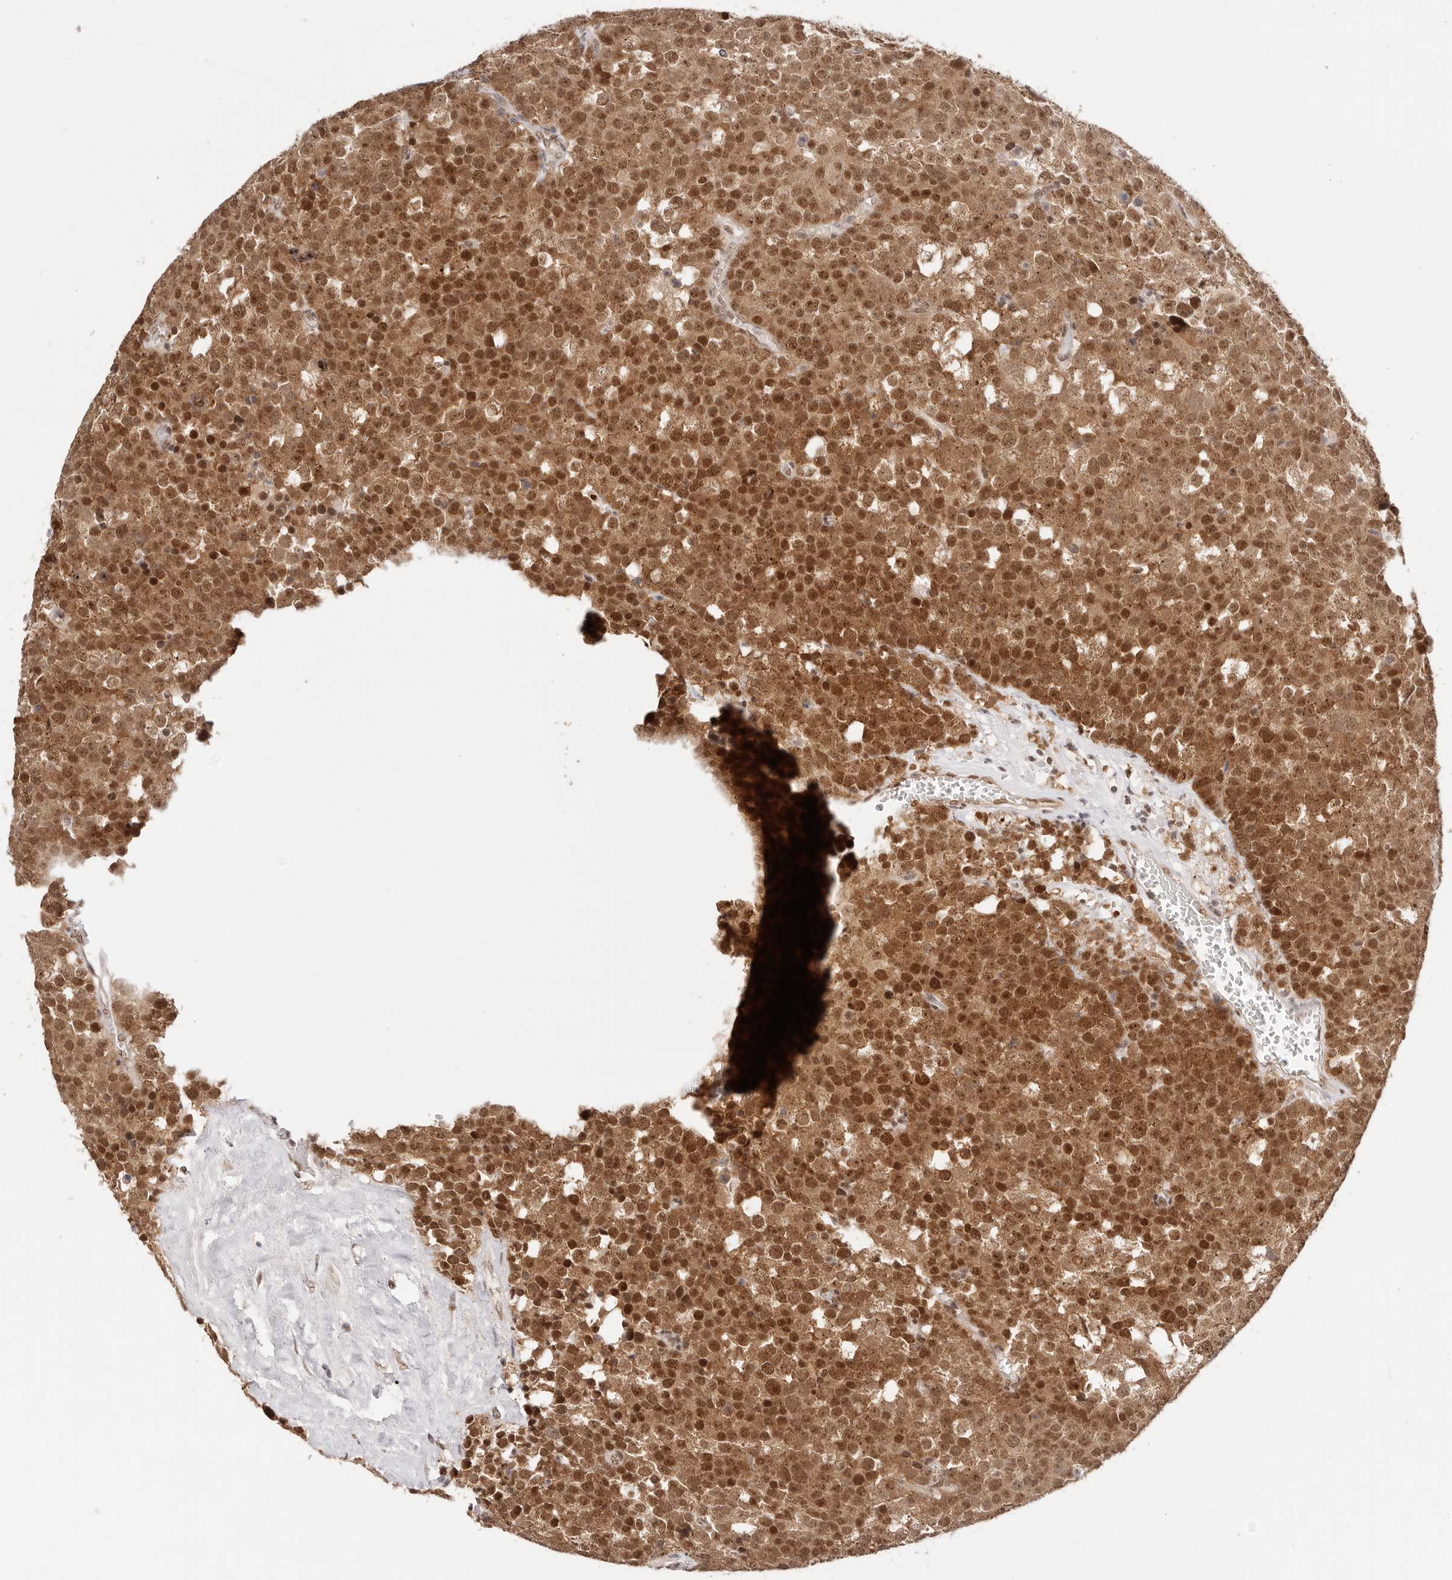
{"staining": {"intensity": "moderate", "quantity": ">75%", "location": "cytoplasmic/membranous,nuclear"}, "tissue": "testis cancer", "cell_type": "Tumor cells", "image_type": "cancer", "snomed": [{"axis": "morphology", "description": "Seminoma, NOS"}, {"axis": "topography", "description": "Testis"}], "caption": "Immunohistochemical staining of human testis cancer demonstrates medium levels of moderate cytoplasmic/membranous and nuclear staining in approximately >75% of tumor cells.", "gene": "RFC3", "patient": {"sex": "male", "age": 71}}